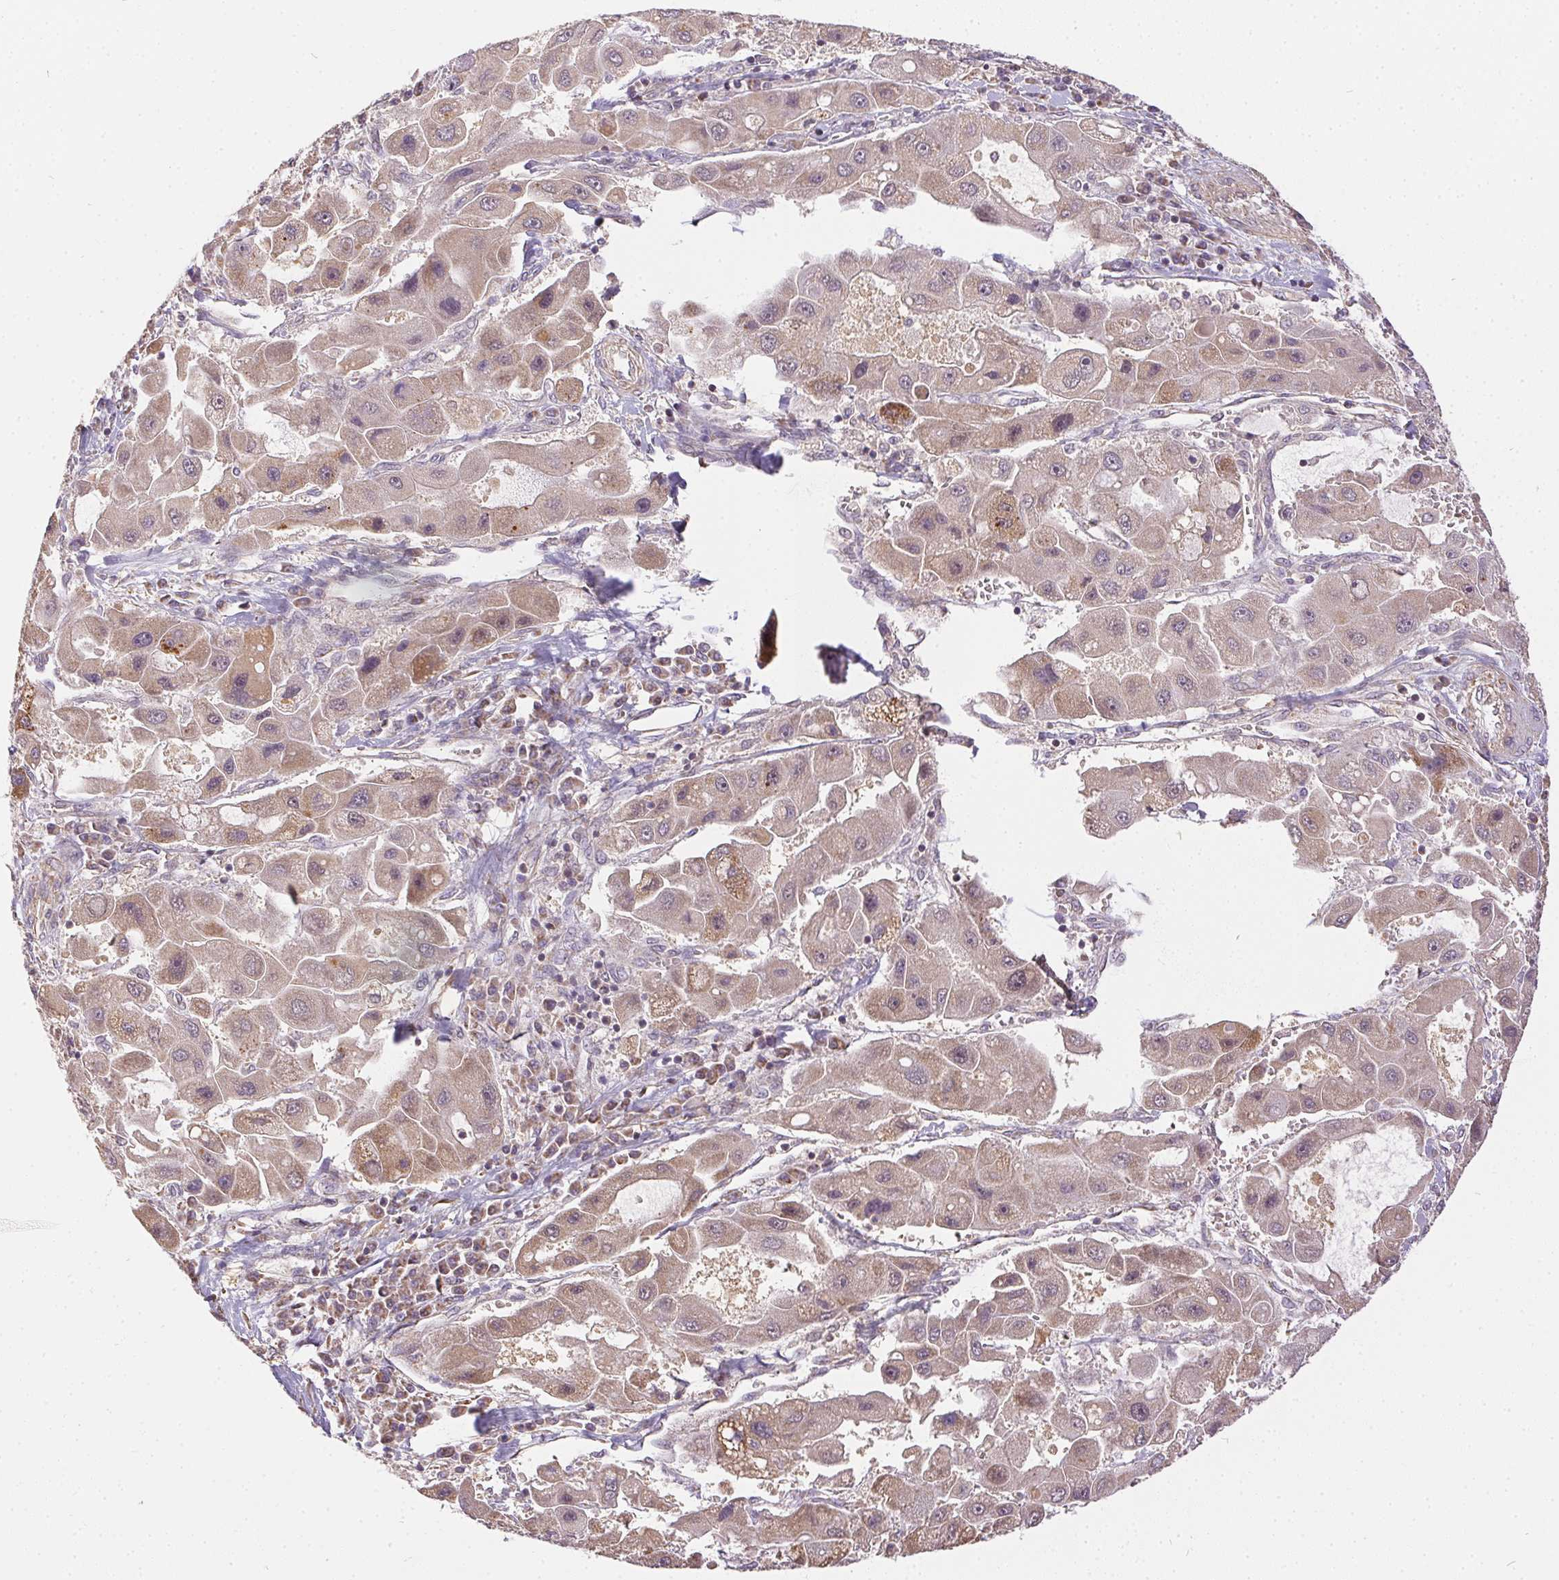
{"staining": {"intensity": "weak", "quantity": "25%-75%", "location": "cytoplasmic/membranous"}, "tissue": "liver cancer", "cell_type": "Tumor cells", "image_type": "cancer", "snomed": [{"axis": "morphology", "description": "Carcinoma, Hepatocellular, NOS"}, {"axis": "topography", "description": "Liver"}], "caption": "Liver cancer (hepatocellular carcinoma) was stained to show a protein in brown. There is low levels of weak cytoplasmic/membranous positivity in approximately 25%-75% of tumor cells. Nuclei are stained in blue.", "gene": "REV3L", "patient": {"sex": "male", "age": 24}}